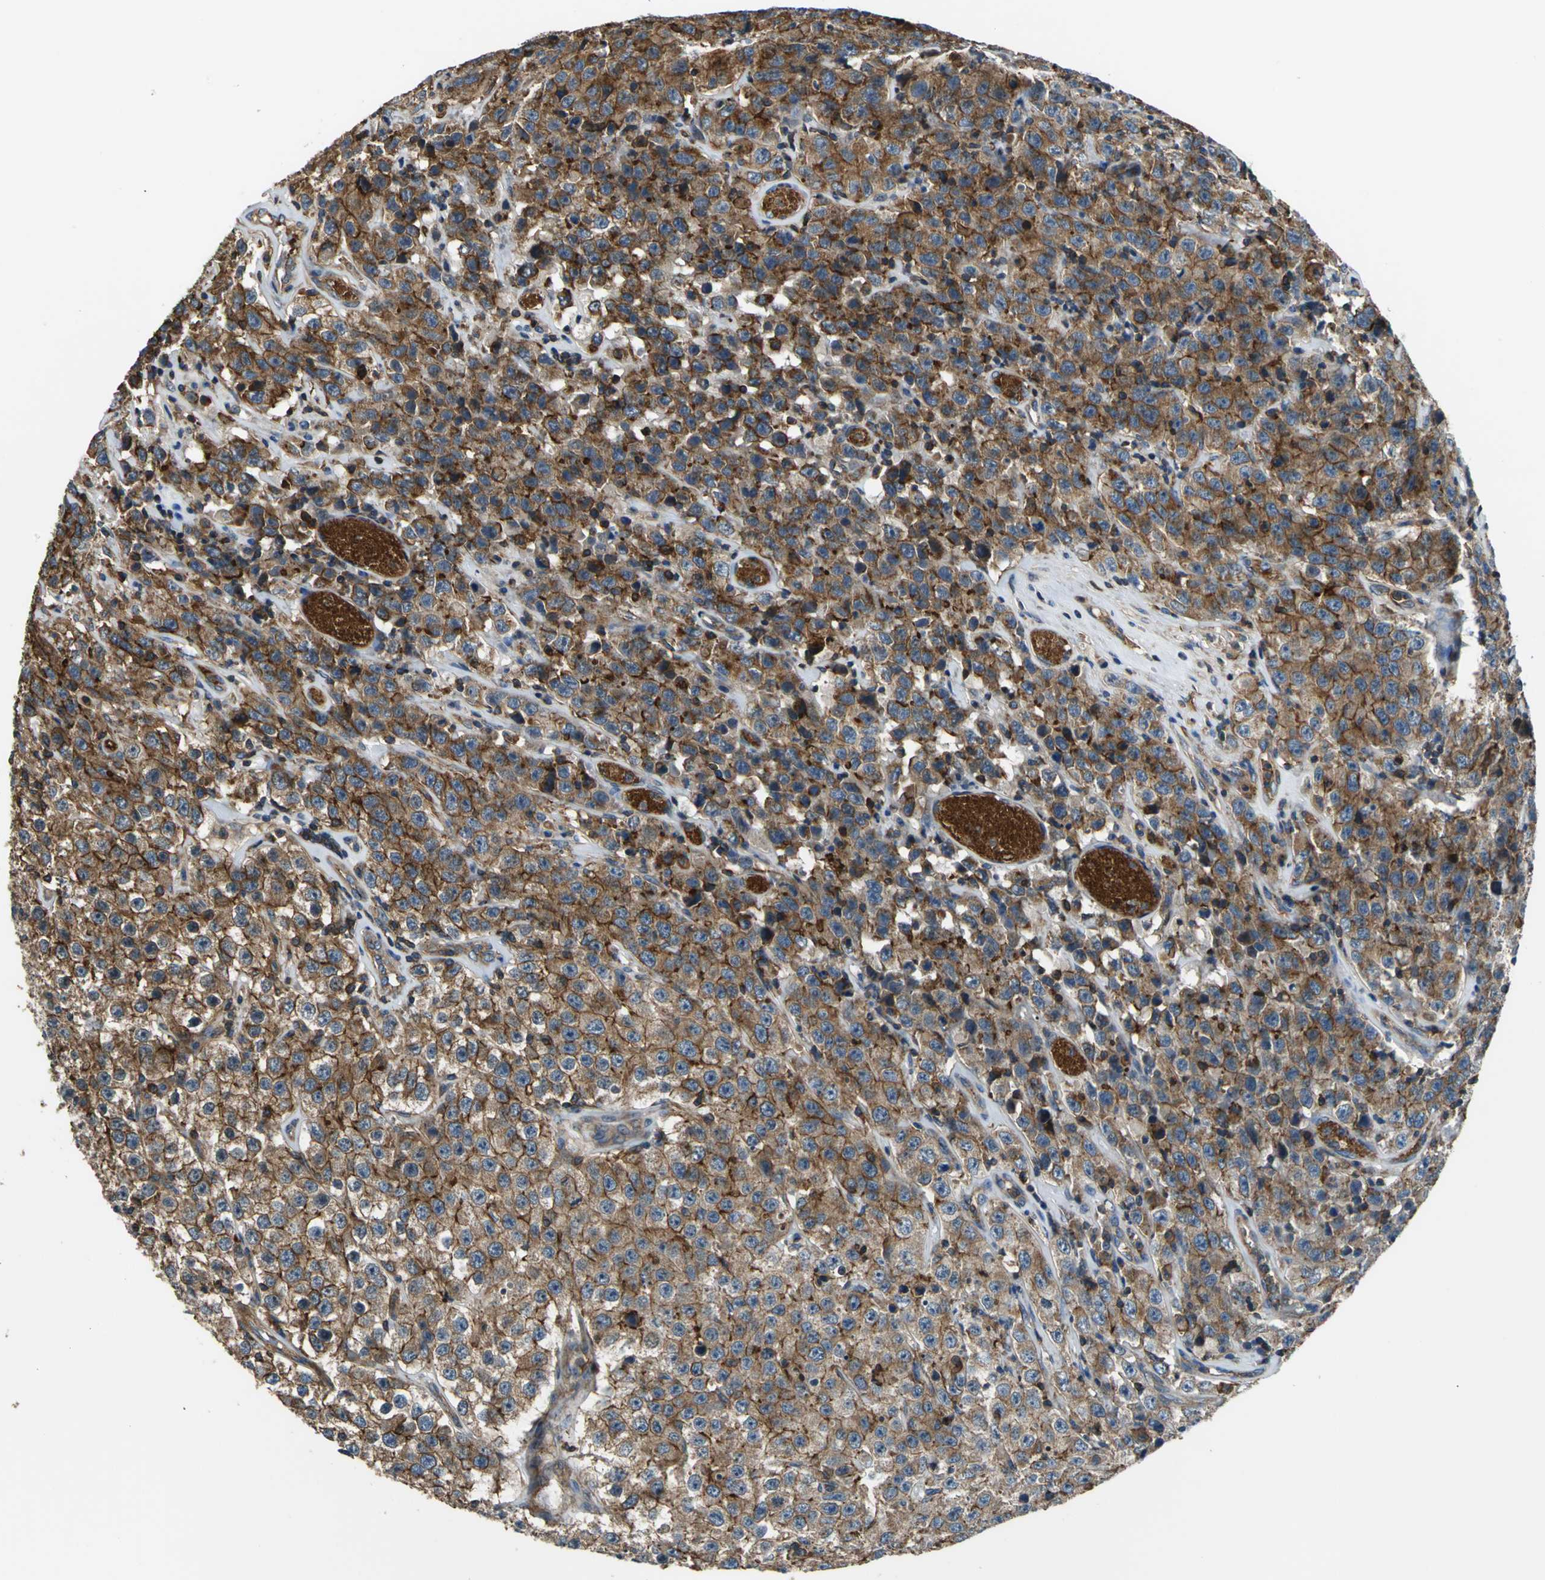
{"staining": {"intensity": "strong", "quantity": ">75%", "location": "cytoplasmic/membranous"}, "tissue": "testis cancer", "cell_type": "Tumor cells", "image_type": "cancer", "snomed": [{"axis": "morphology", "description": "Seminoma, NOS"}, {"axis": "topography", "description": "Testis"}], "caption": "Testis cancer stained for a protein demonstrates strong cytoplasmic/membranous positivity in tumor cells. (IHC, brightfield microscopy, high magnification).", "gene": "PARVA", "patient": {"sex": "male", "age": 52}}